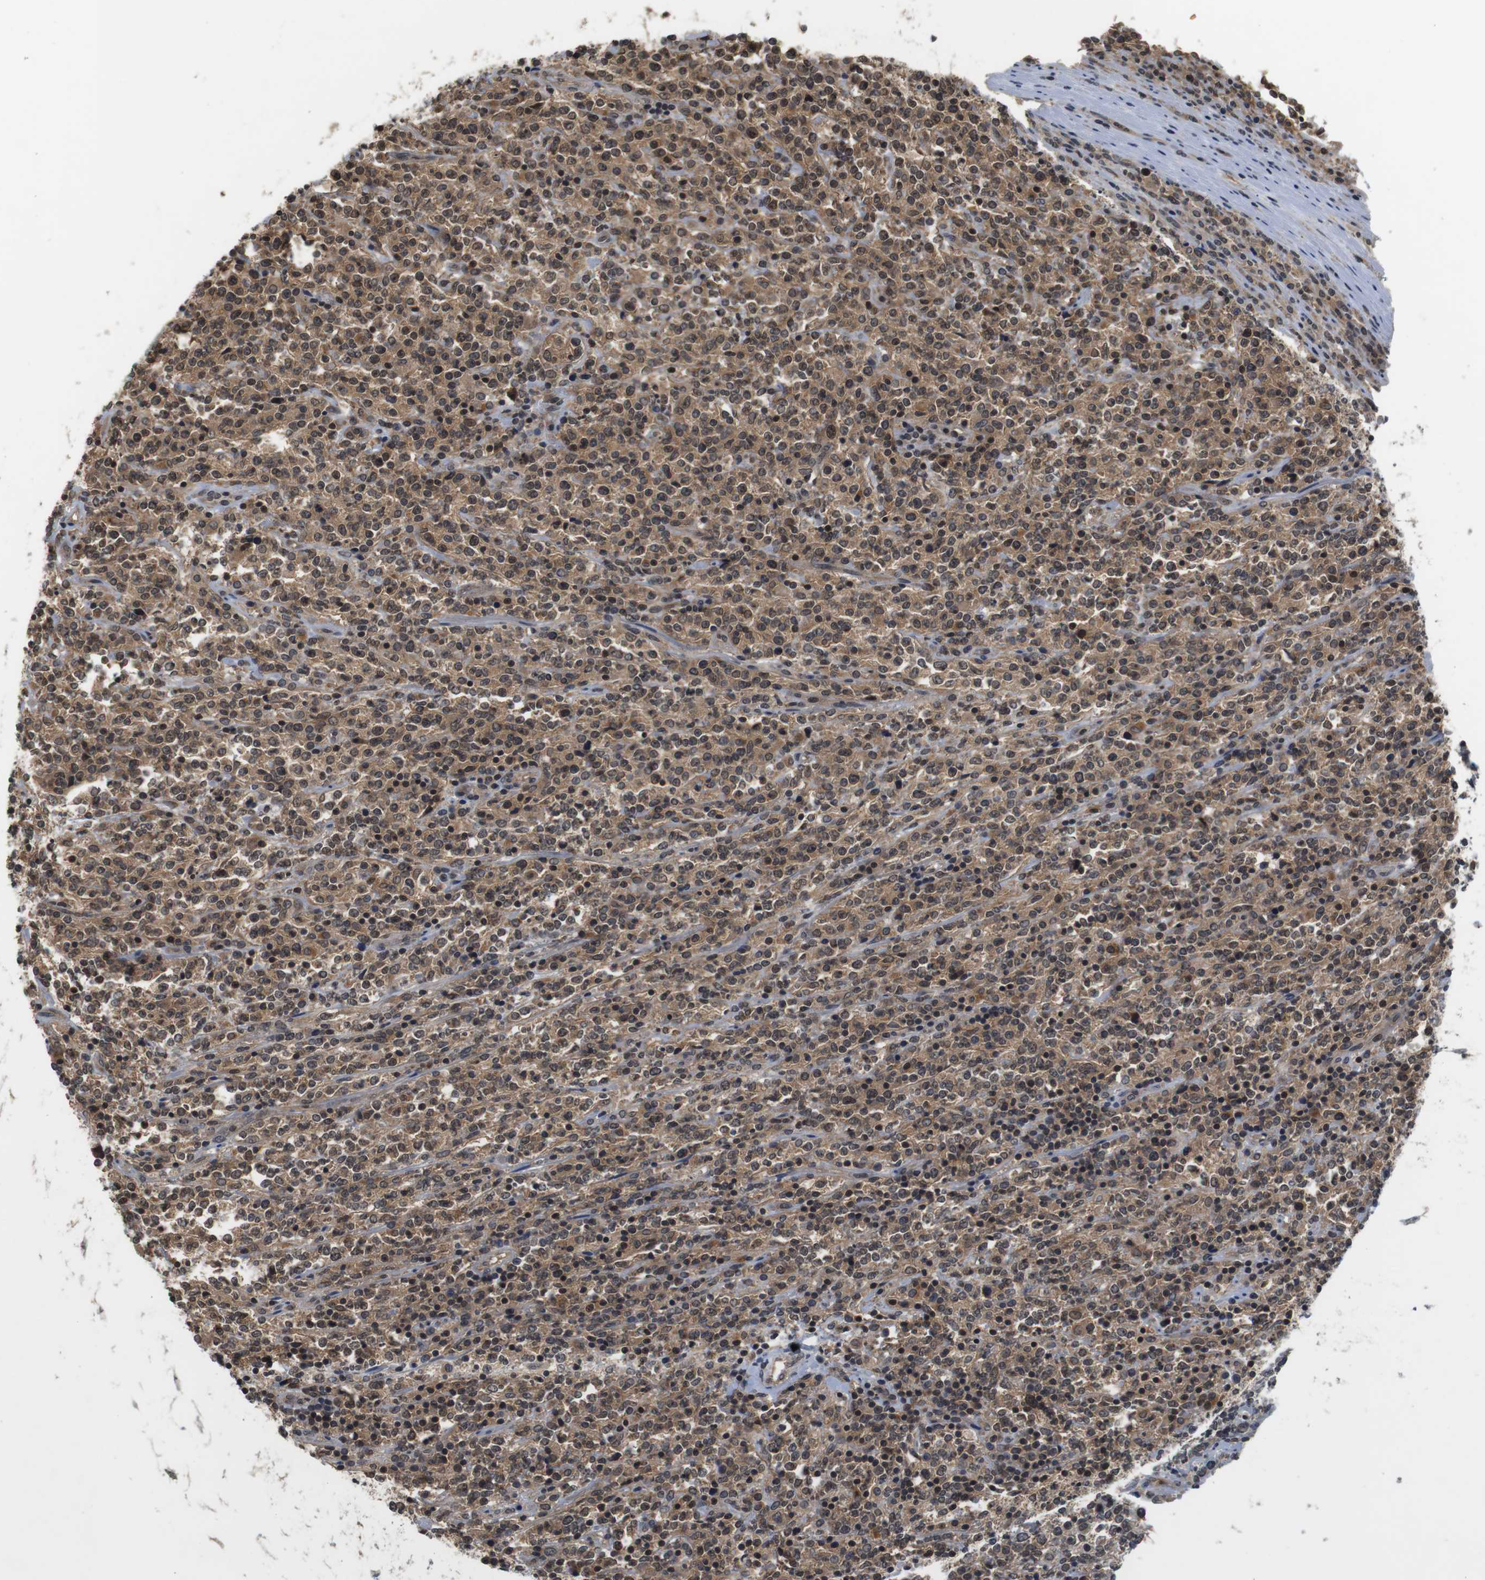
{"staining": {"intensity": "moderate", "quantity": ">75%", "location": "nuclear"}, "tissue": "lymphoma", "cell_type": "Tumor cells", "image_type": "cancer", "snomed": [{"axis": "morphology", "description": "Malignant lymphoma, non-Hodgkin's type, High grade"}, {"axis": "topography", "description": "Soft tissue"}], "caption": "Protein positivity by immunohistochemistry (IHC) demonstrates moderate nuclear expression in approximately >75% of tumor cells in lymphoma.", "gene": "FADD", "patient": {"sex": "male", "age": 18}}